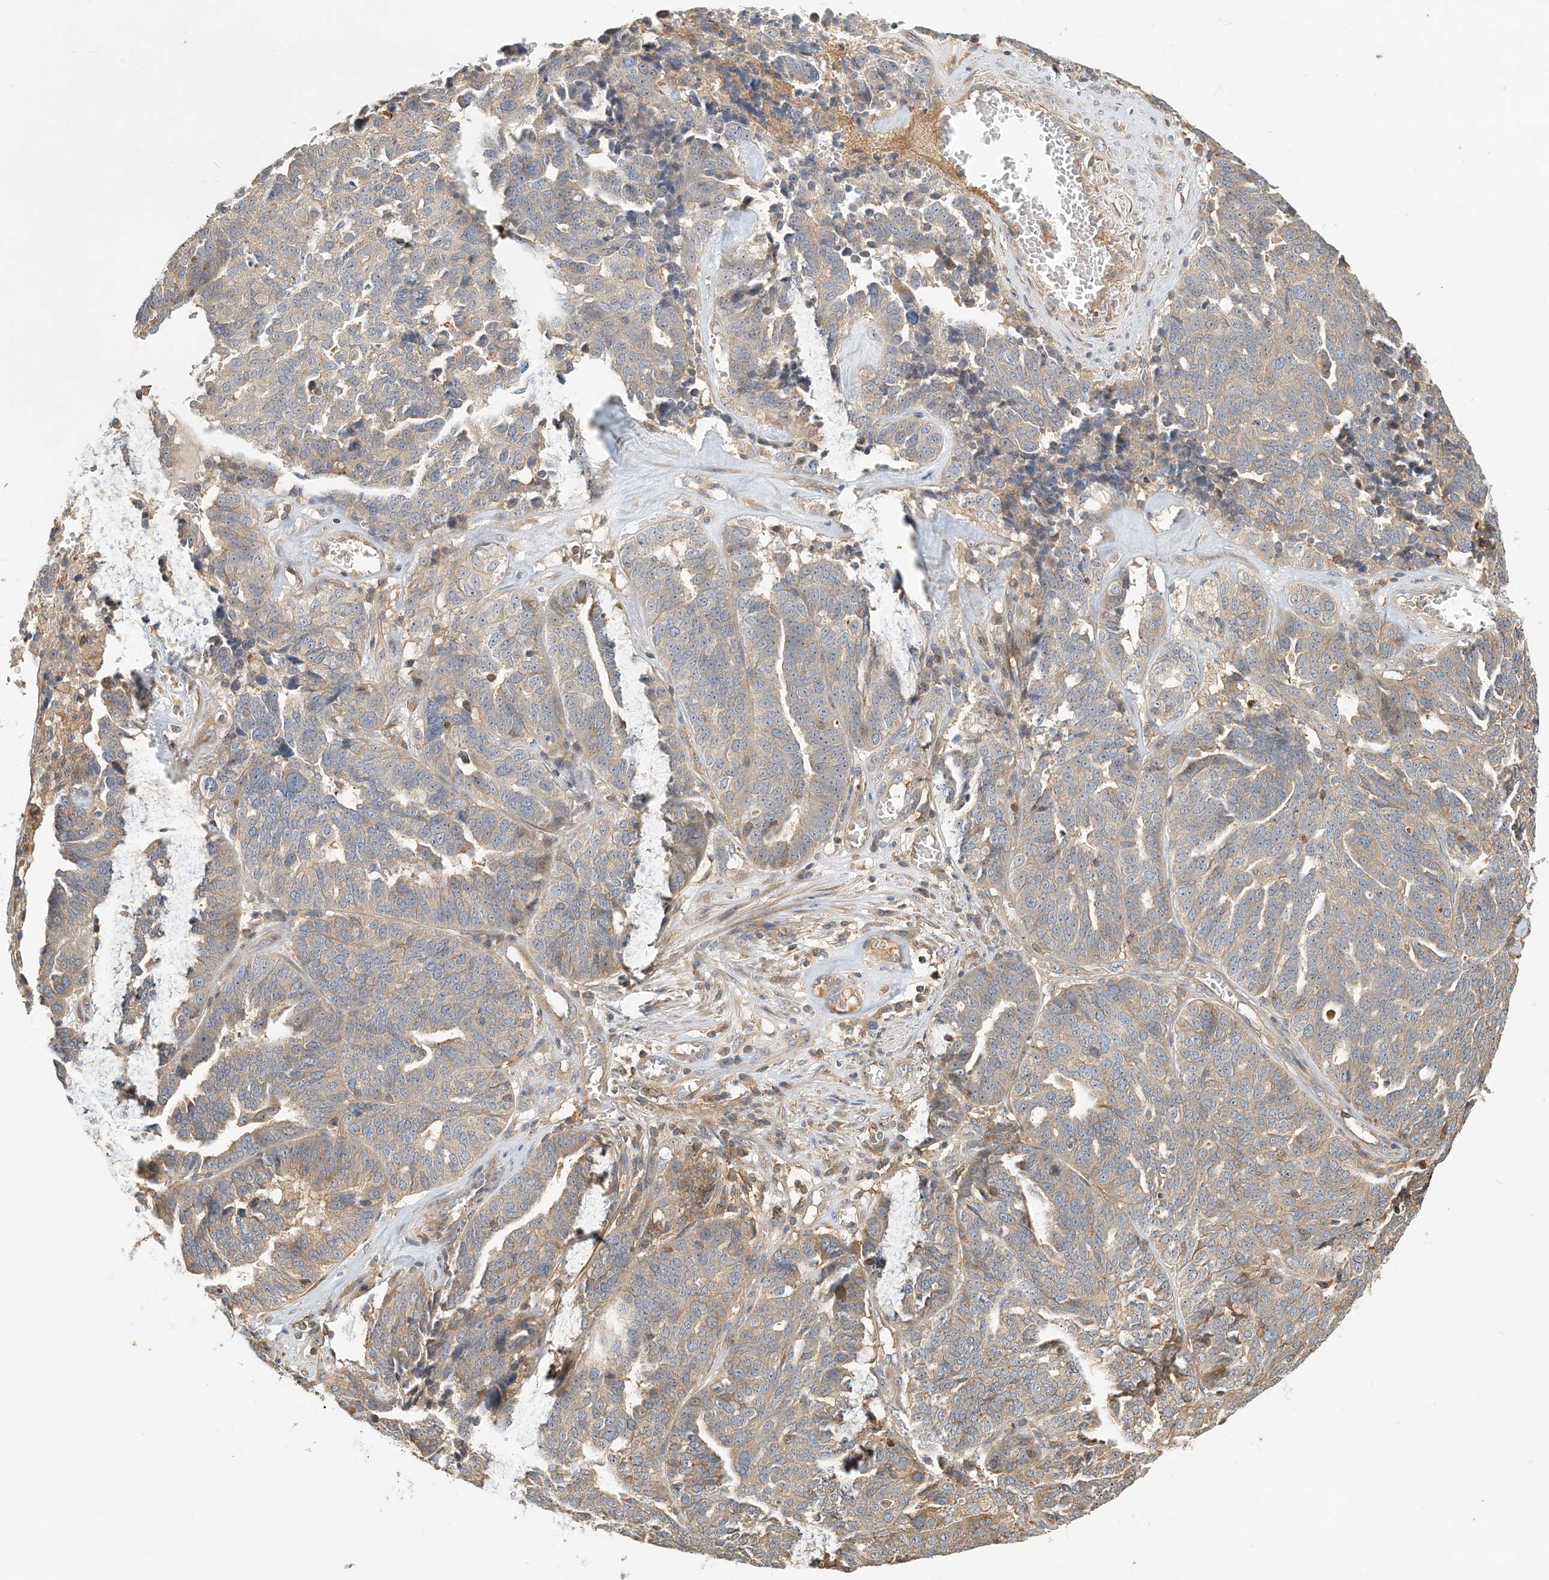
{"staining": {"intensity": "moderate", "quantity": "<25%", "location": "cytoplasmic/membranous"}, "tissue": "ovarian cancer", "cell_type": "Tumor cells", "image_type": "cancer", "snomed": [{"axis": "morphology", "description": "Cystadenocarcinoma, serous, NOS"}, {"axis": "topography", "description": "Ovary"}], "caption": "Tumor cells demonstrate low levels of moderate cytoplasmic/membranous expression in about <25% of cells in human serous cystadenocarcinoma (ovarian).", "gene": "COLEC11", "patient": {"sex": "female", "age": 59}}